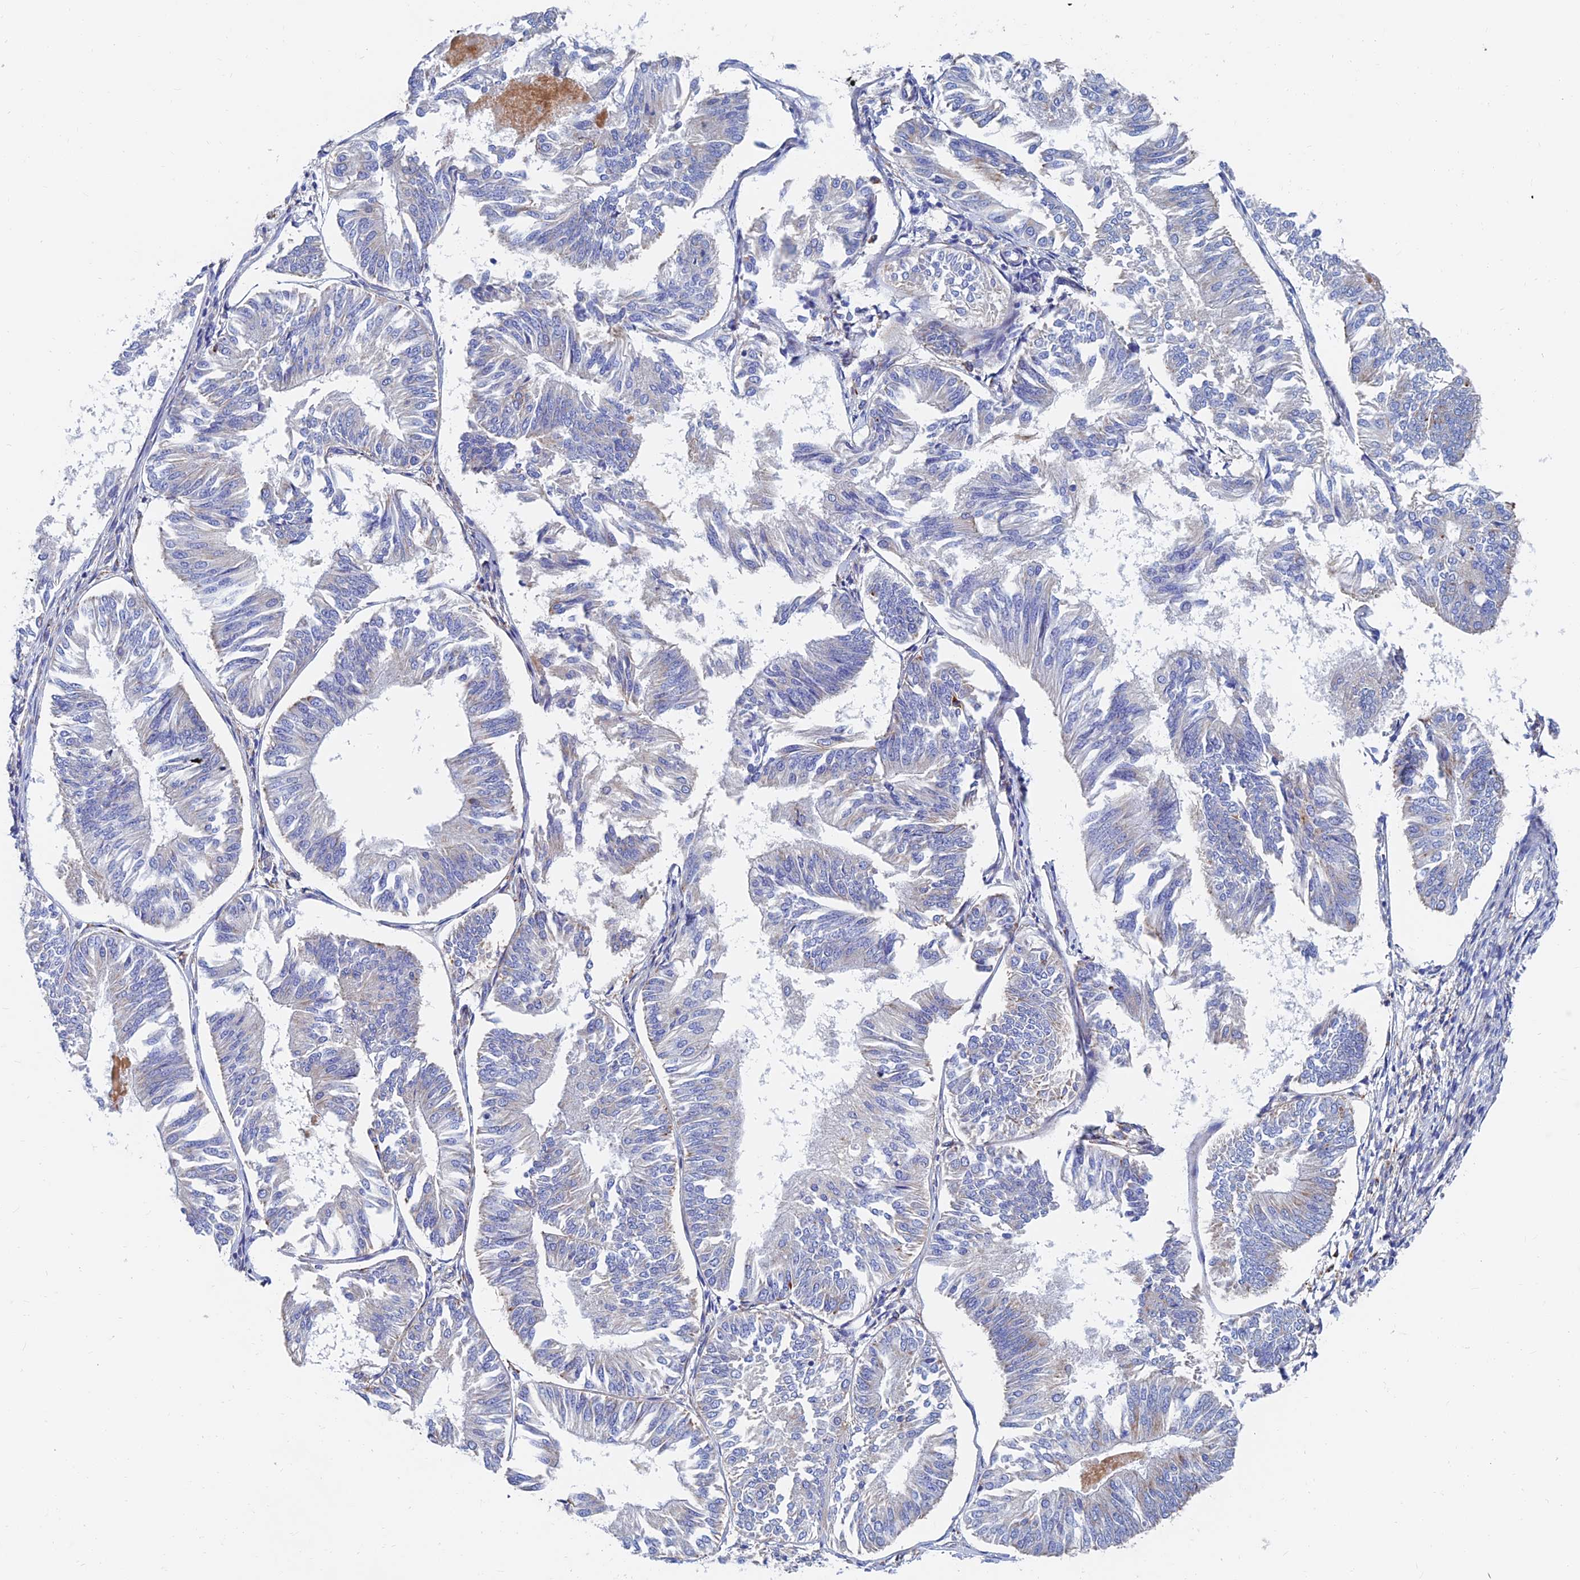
{"staining": {"intensity": "negative", "quantity": "none", "location": "none"}, "tissue": "endometrial cancer", "cell_type": "Tumor cells", "image_type": "cancer", "snomed": [{"axis": "morphology", "description": "Adenocarcinoma, NOS"}, {"axis": "topography", "description": "Endometrium"}], "caption": "This is an immunohistochemistry photomicrograph of endometrial adenocarcinoma. There is no positivity in tumor cells.", "gene": "SPNS1", "patient": {"sex": "female", "age": 58}}